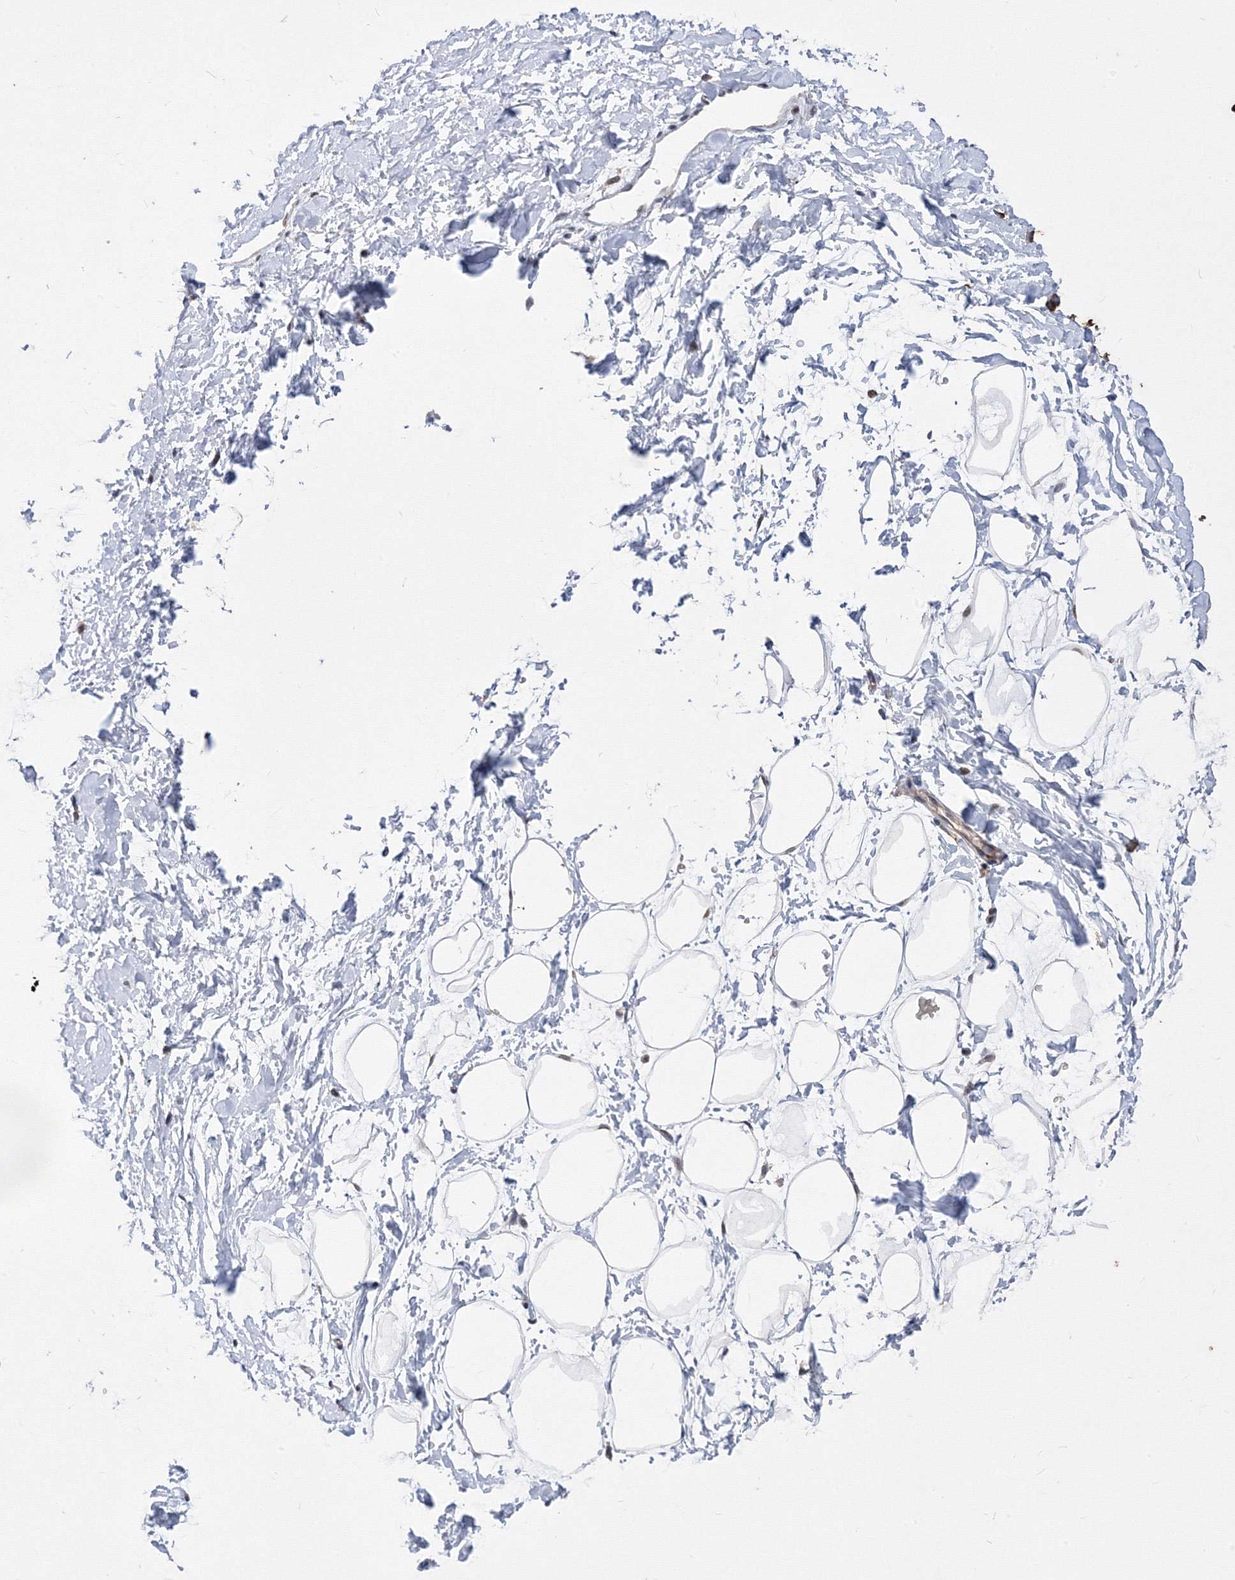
{"staining": {"intensity": "moderate", "quantity": "<25%", "location": "cytoplasmic/membranous"}, "tissue": "breast", "cell_type": "Adipocytes", "image_type": "normal", "snomed": [{"axis": "morphology", "description": "Normal tissue, NOS"}, {"axis": "morphology", "description": "Adenoma, NOS"}, {"axis": "topography", "description": "Breast"}], "caption": "Immunohistochemistry (IHC) image of normal breast: human breast stained using immunohistochemistry displays low levels of moderate protein expression localized specifically in the cytoplasmic/membranous of adipocytes, appearing as a cytoplasmic/membranous brown color.", "gene": "GPN1", "patient": {"sex": "female", "age": 23}}